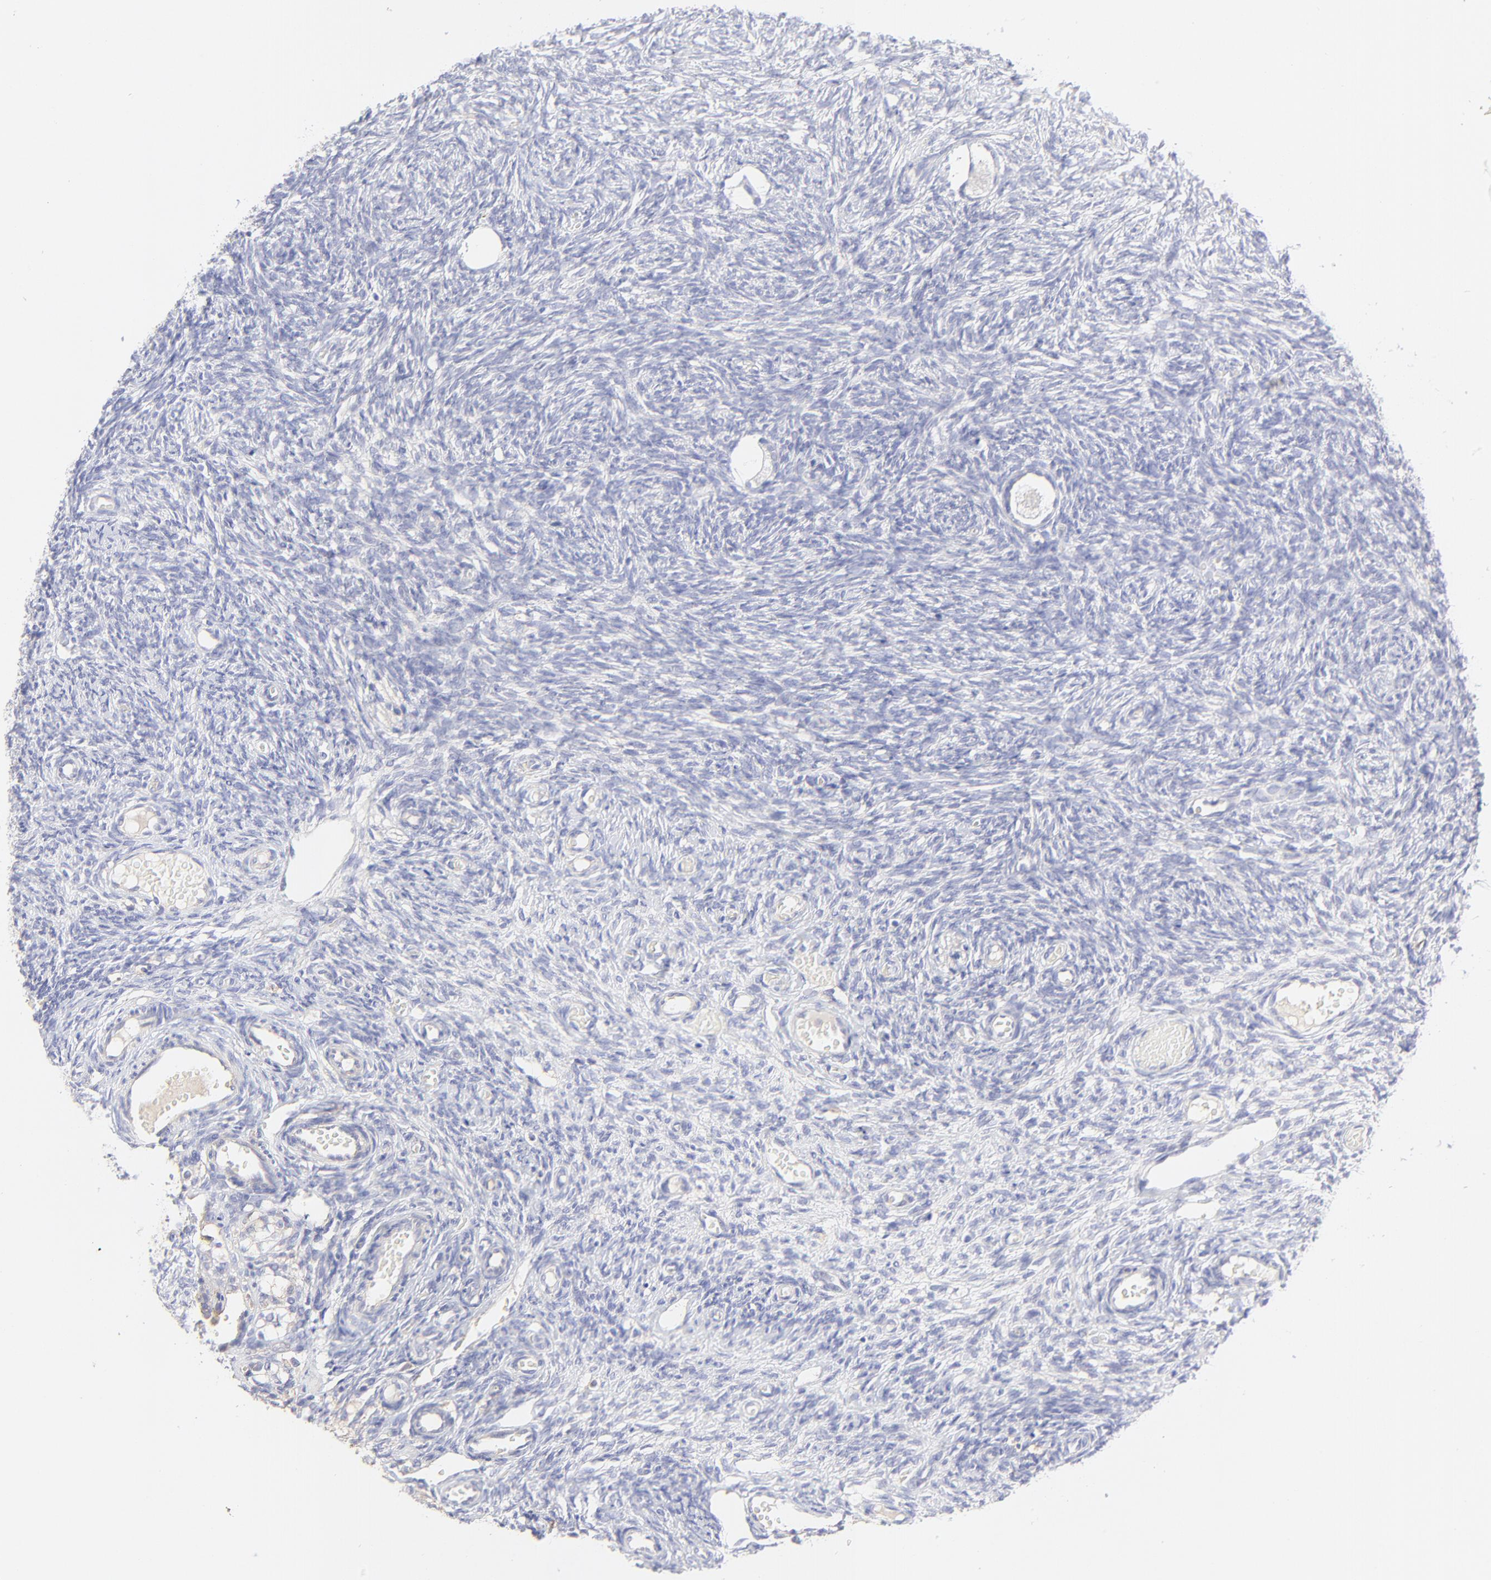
{"staining": {"intensity": "negative", "quantity": "none", "location": "none"}, "tissue": "ovary", "cell_type": "Follicle cells", "image_type": "normal", "snomed": [{"axis": "morphology", "description": "Normal tissue, NOS"}, {"axis": "topography", "description": "Ovary"}], "caption": "The immunohistochemistry image has no significant positivity in follicle cells of ovary. (DAB (3,3'-diaminobenzidine) immunohistochemistry visualized using brightfield microscopy, high magnification).", "gene": "LHFPL1", "patient": {"sex": "female", "age": 35}}